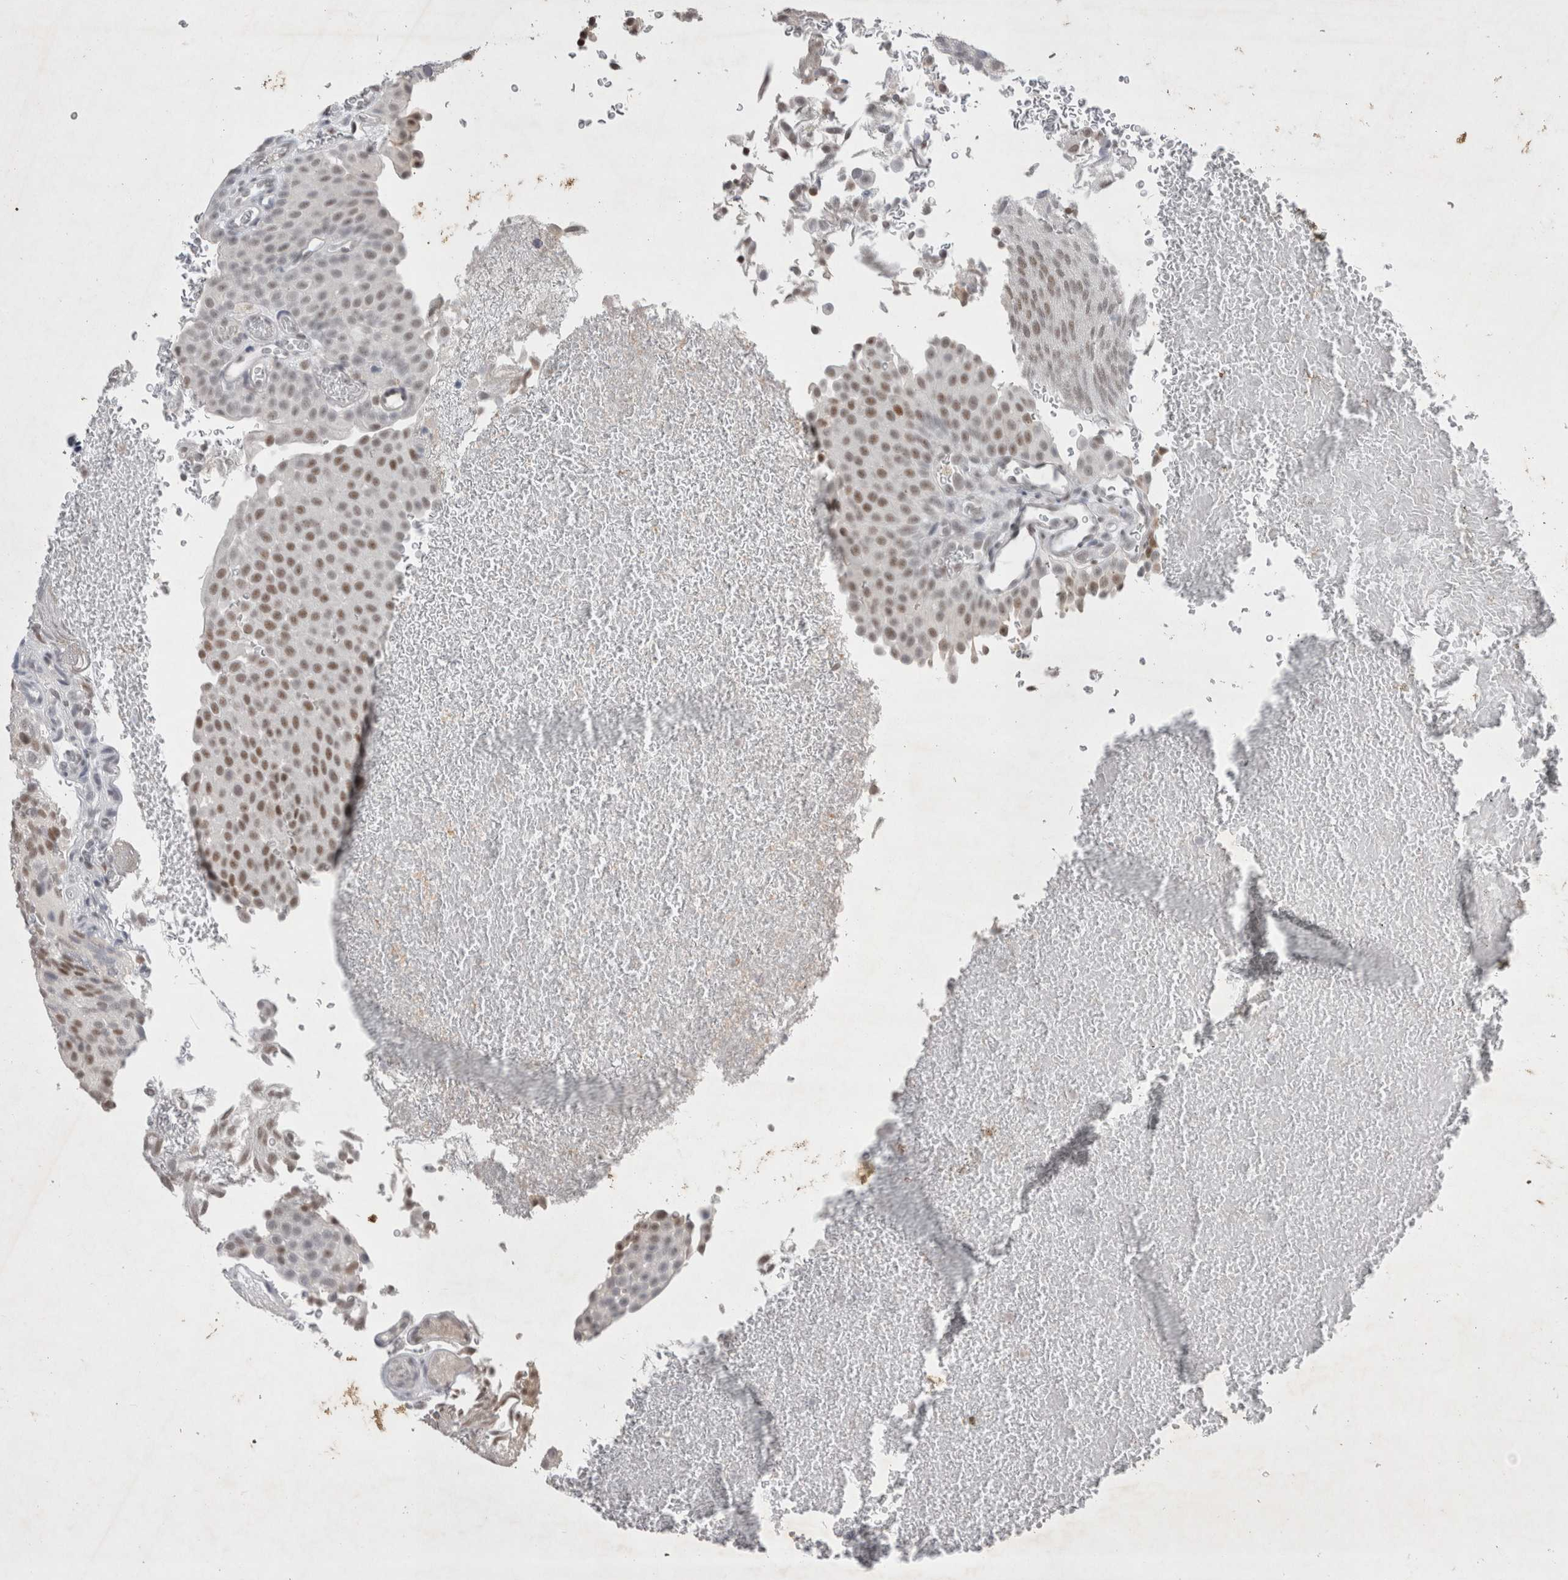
{"staining": {"intensity": "moderate", "quantity": "25%-75%", "location": "nuclear"}, "tissue": "urothelial cancer", "cell_type": "Tumor cells", "image_type": "cancer", "snomed": [{"axis": "morphology", "description": "Urothelial carcinoma, Low grade"}, {"axis": "topography", "description": "Urinary bladder"}], "caption": "Low-grade urothelial carcinoma was stained to show a protein in brown. There is medium levels of moderate nuclear positivity in approximately 25%-75% of tumor cells.", "gene": "RBM6", "patient": {"sex": "male", "age": 78}}